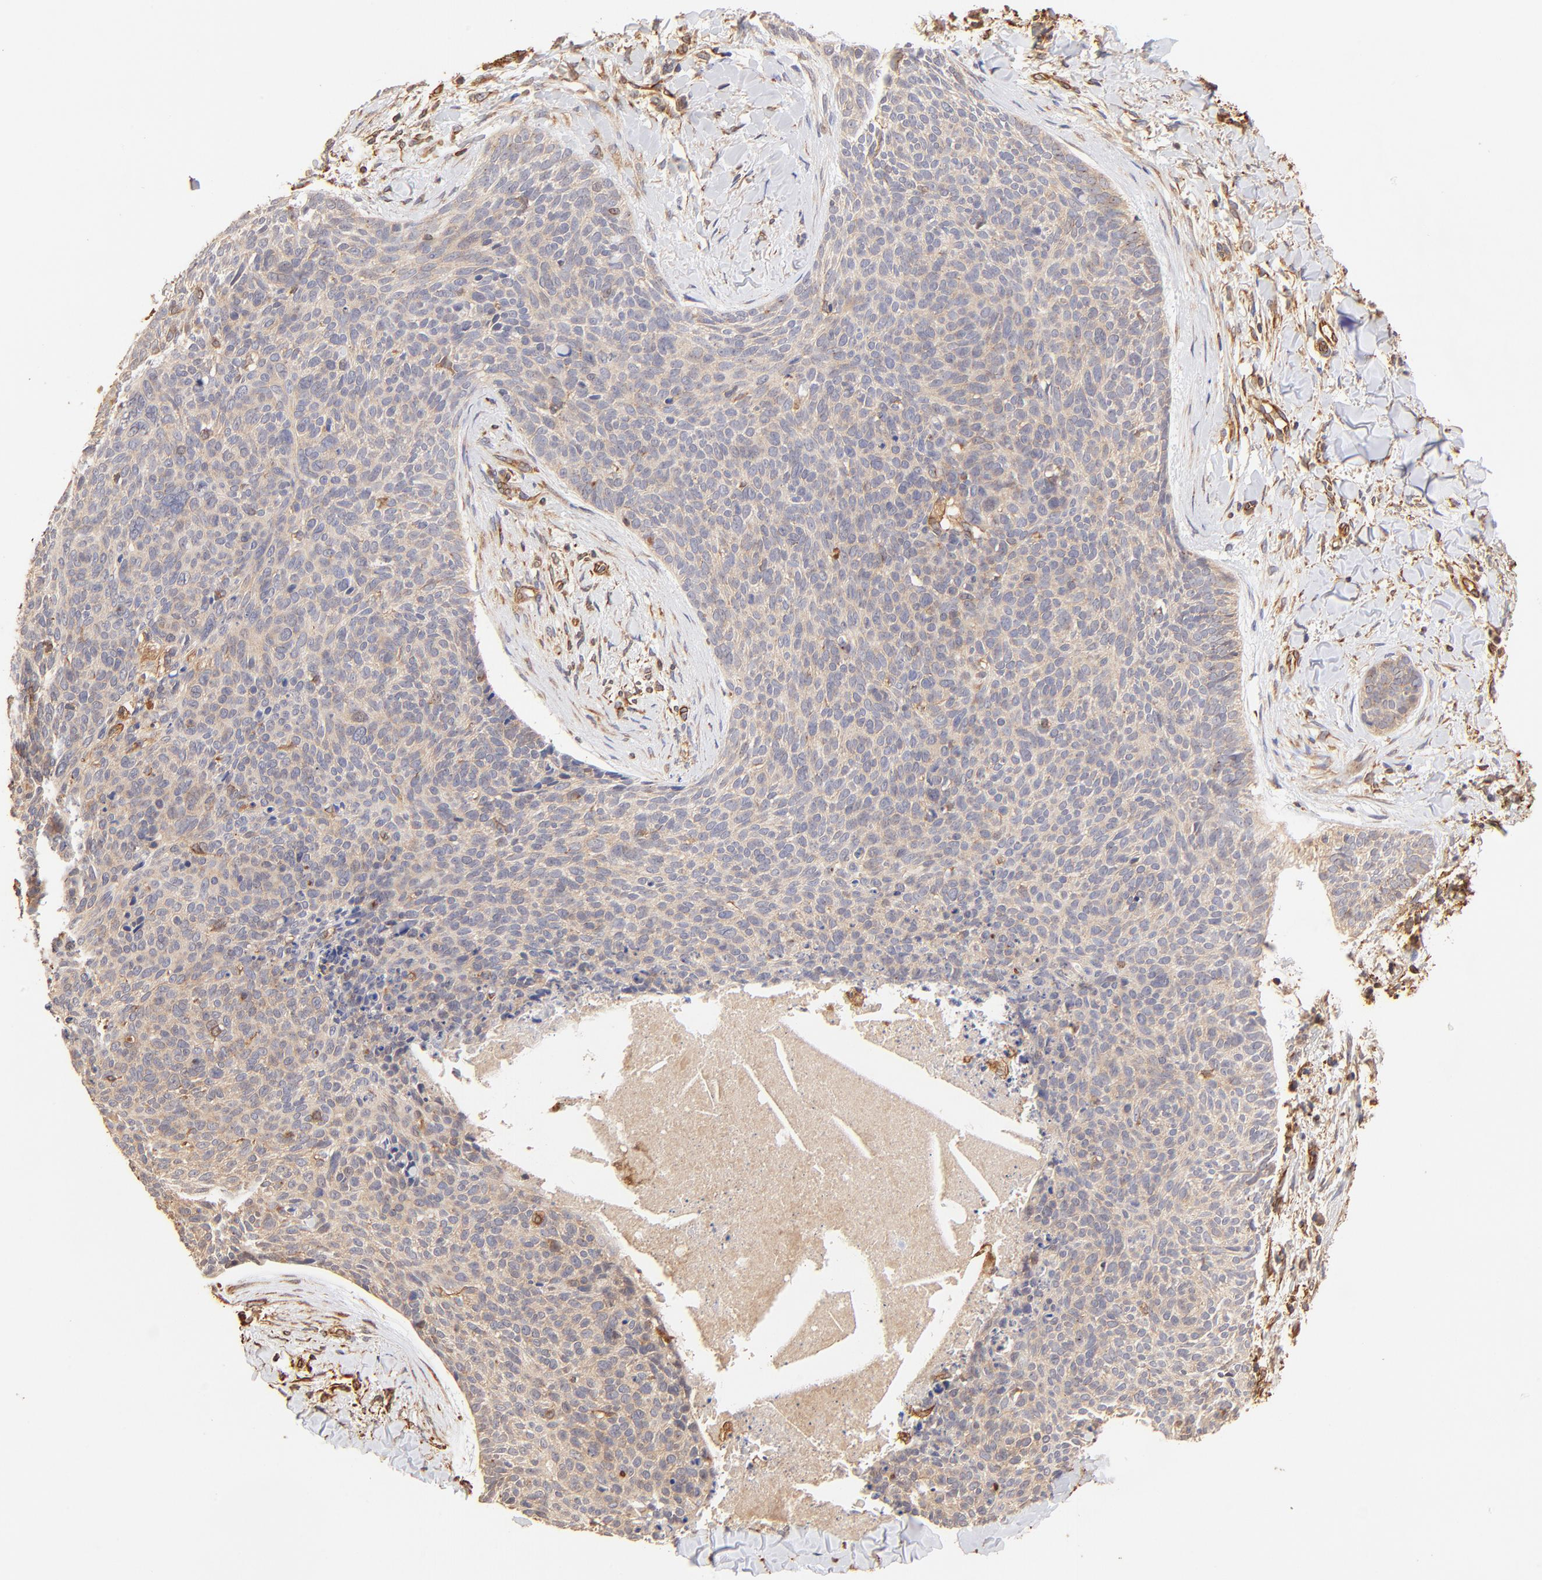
{"staining": {"intensity": "weak", "quantity": ">75%", "location": "cytoplasmic/membranous"}, "tissue": "skin cancer", "cell_type": "Tumor cells", "image_type": "cancer", "snomed": [{"axis": "morphology", "description": "Normal tissue, NOS"}, {"axis": "morphology", "description": "Basal cell carcinoma"}, {"axis": "topography", "description": "Skin"}], "caption": "Skin basal cell carcinoma stained for a protein (brown) demonstrates weak cytoplasmic/membranous positive positivity in approximately >75% of tumor cells.", "gene": "TNFAIP3", "patient": {"sex": "female", "age": 57}}